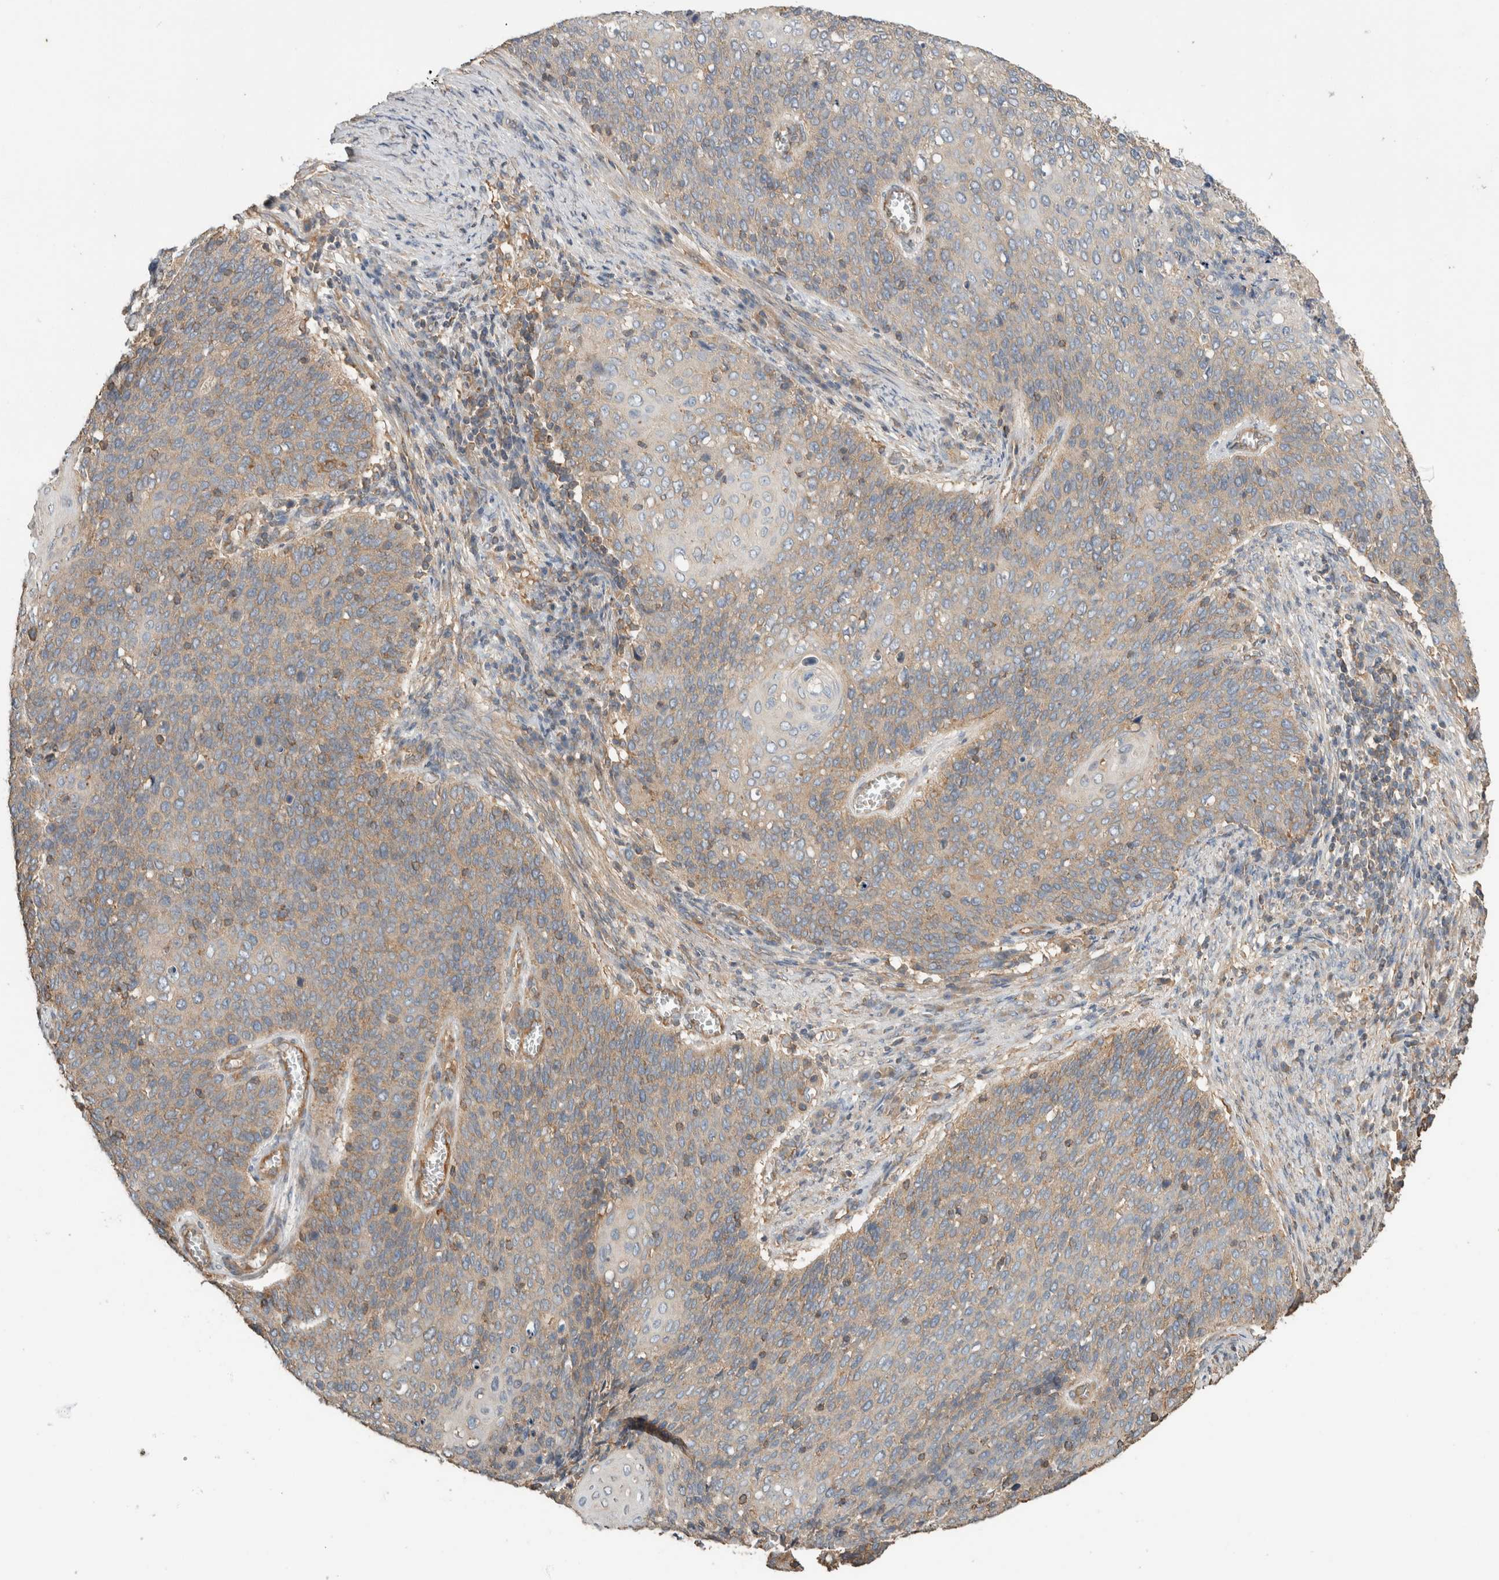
{"staining": {"intensity": "moderate", "quantity": ">75%", "location": "cytoplasmic/membranous"}, "tissue": "cervical cancer", "cell_type": "Tumor cells", "image_type": "cancer", "snomed": [{"axis": "morphology", "description": "Squamous cell carcinoma, NOS"}, {"axis": "topography", "description": "Cervix"}], "caption": "Cervical cancer (squamous cell carcinoma) stained with a protein marker shows moderate staining in tumor cells.", "gene": "EIF4G3", "patient": {"sex": "female", "age": 39}}